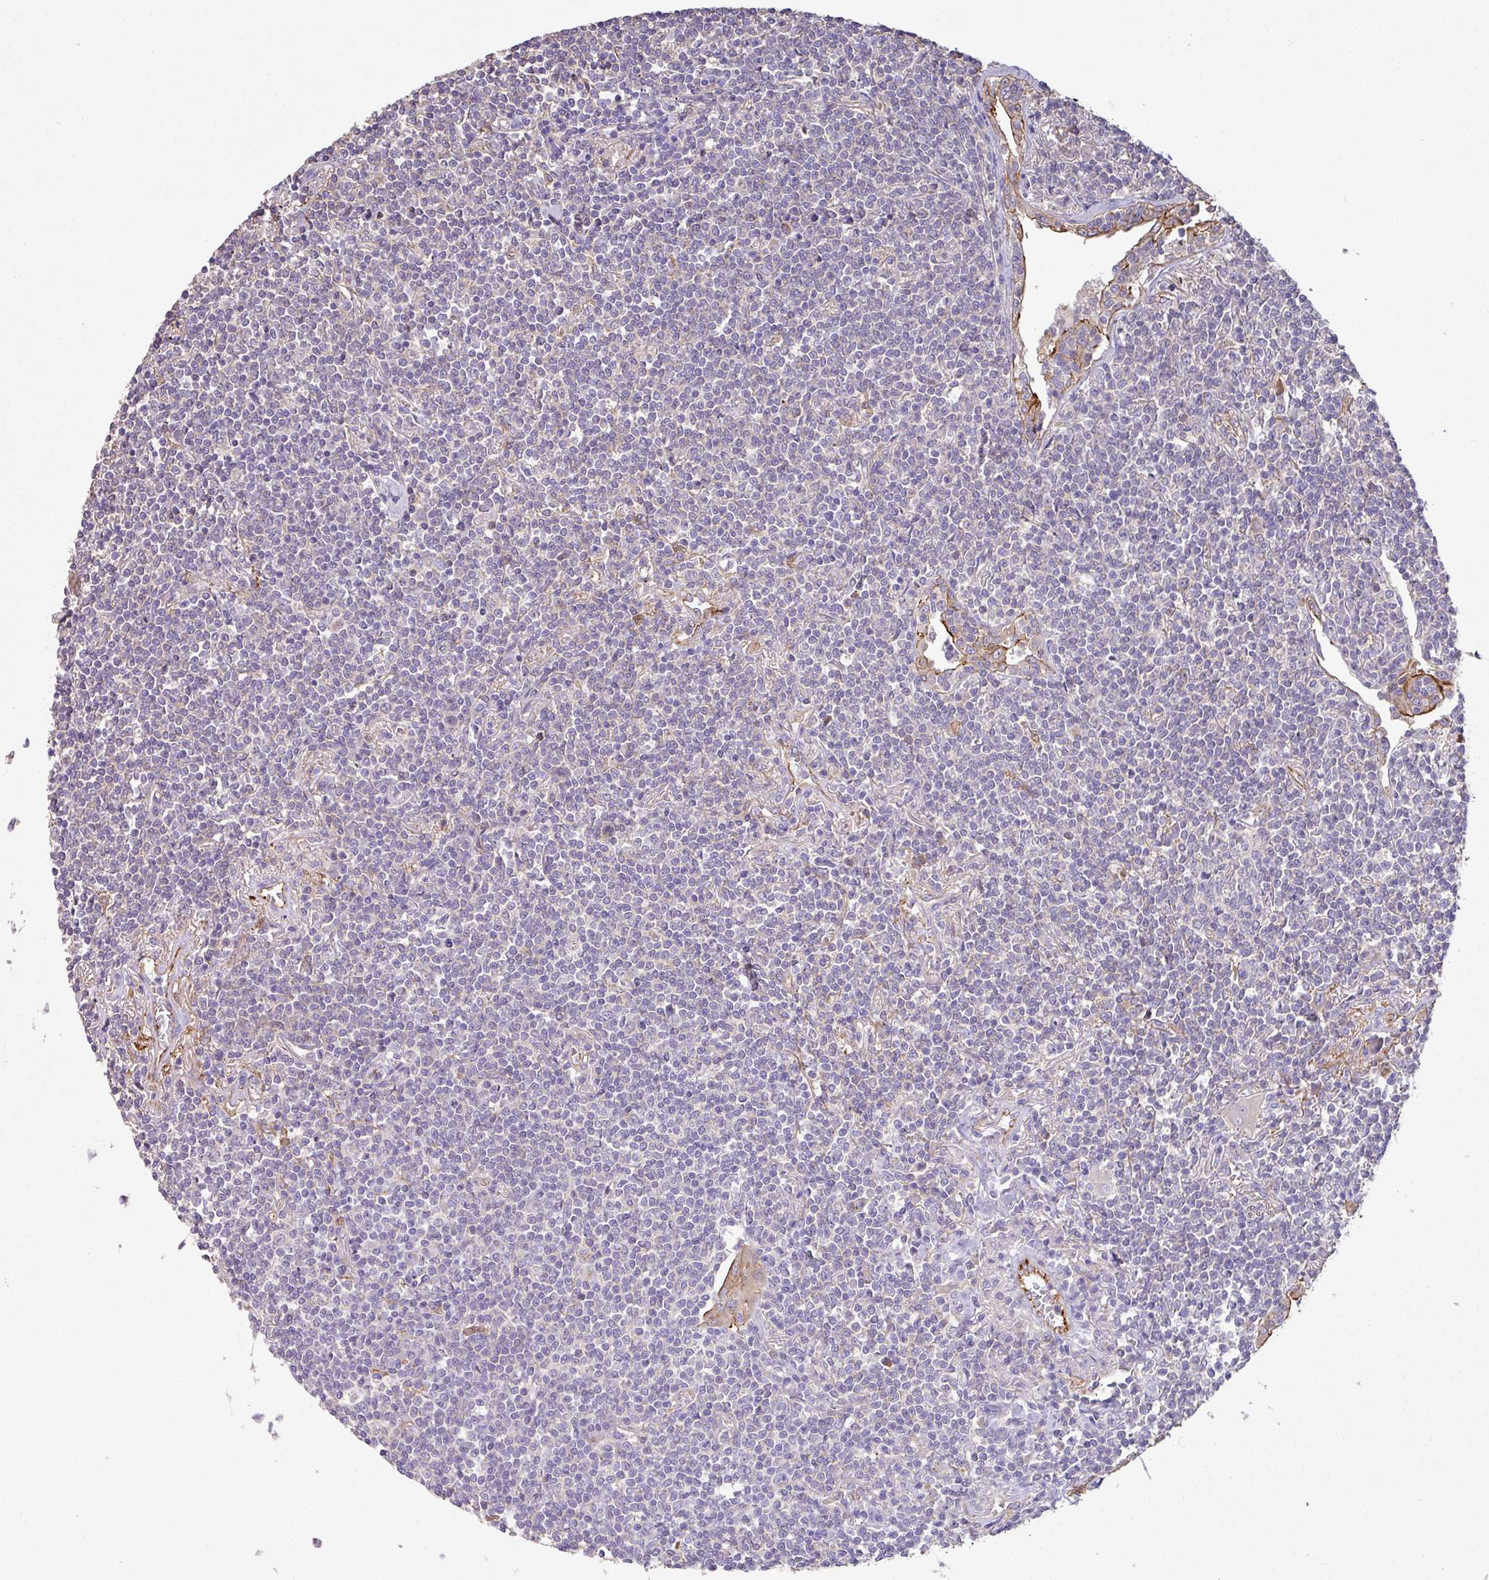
{"staining": {"intensity": "negative", "quantity": "none", "location": "none"}, "tissue": "lymphoma", "cell_type": "Tumor cells", "image_type": "cancer", "snomed": [{"axis": "morphology", "description": "Malignant lymphoma, non-Hodgkin's type, Low grade"}, {"axis": "topography", "description": "Lung"}], "caption": "Tumor cells are negative for brown protein staining in malignant lymphoma, non-Hodgkin's type (low-grade).", "gene": "LRRC53", "patient": {"sex": "female", "age": 71}}